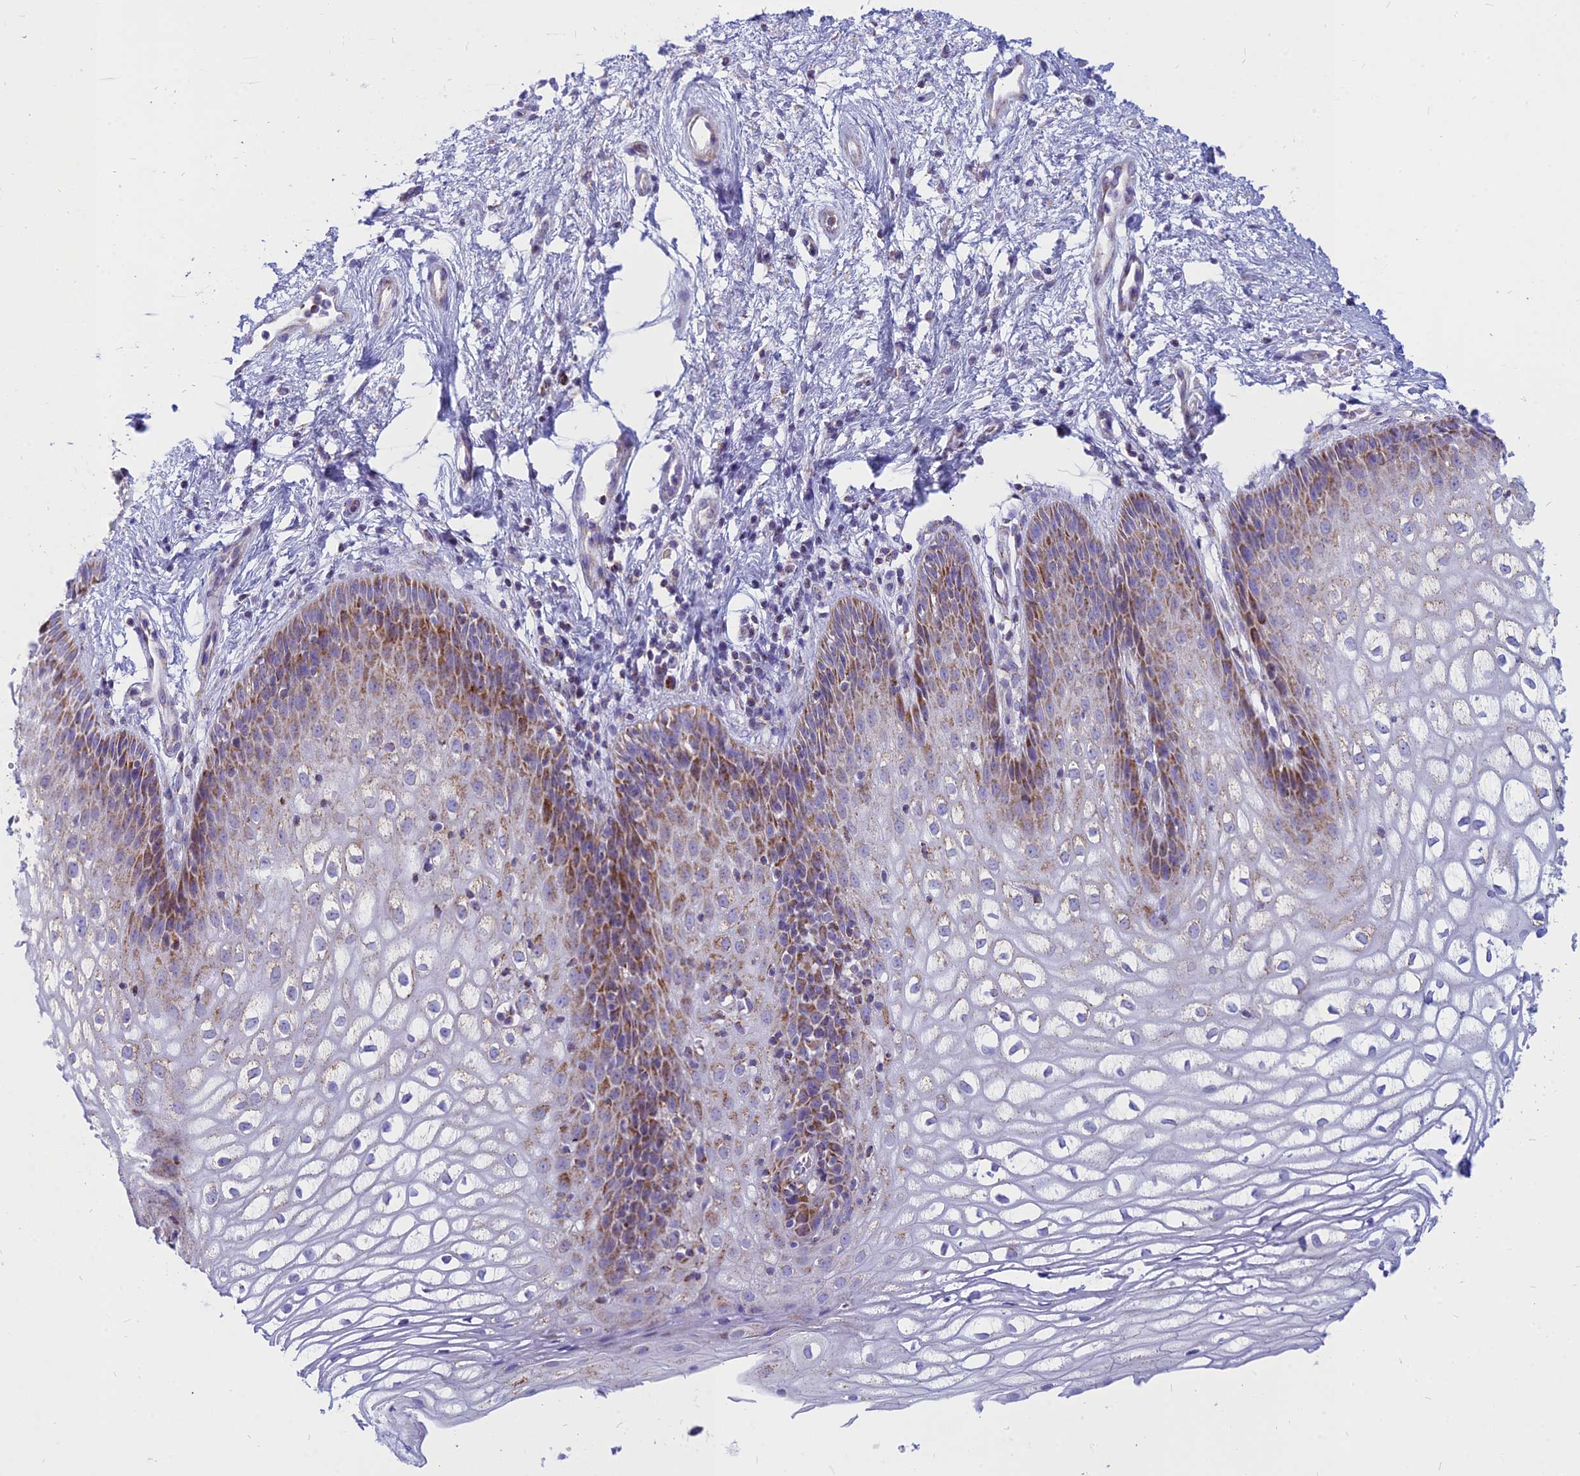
{"staining": {"intensity": "moderate", "quantity": "25%-75%", "location": "cytoplasmic/membranous"}, "tissue": "vagina", "cell_type": "Squamous epithelial cells", "image_type": "normal", "snomed": [{"axis": "morphology", "description": "Normal tissue, NOS"}, {"axis": "topography", "description": "Vagina"}], "caption": "Moderate cytoplasmic/membranous staining for a protein is seen in about 25%-75% of squamous epithelial cells of unremarkable vagina using immunohistochemistry (IHC).", "gene": "PACC1", "patient": {"sex": "female", "age": 34}}